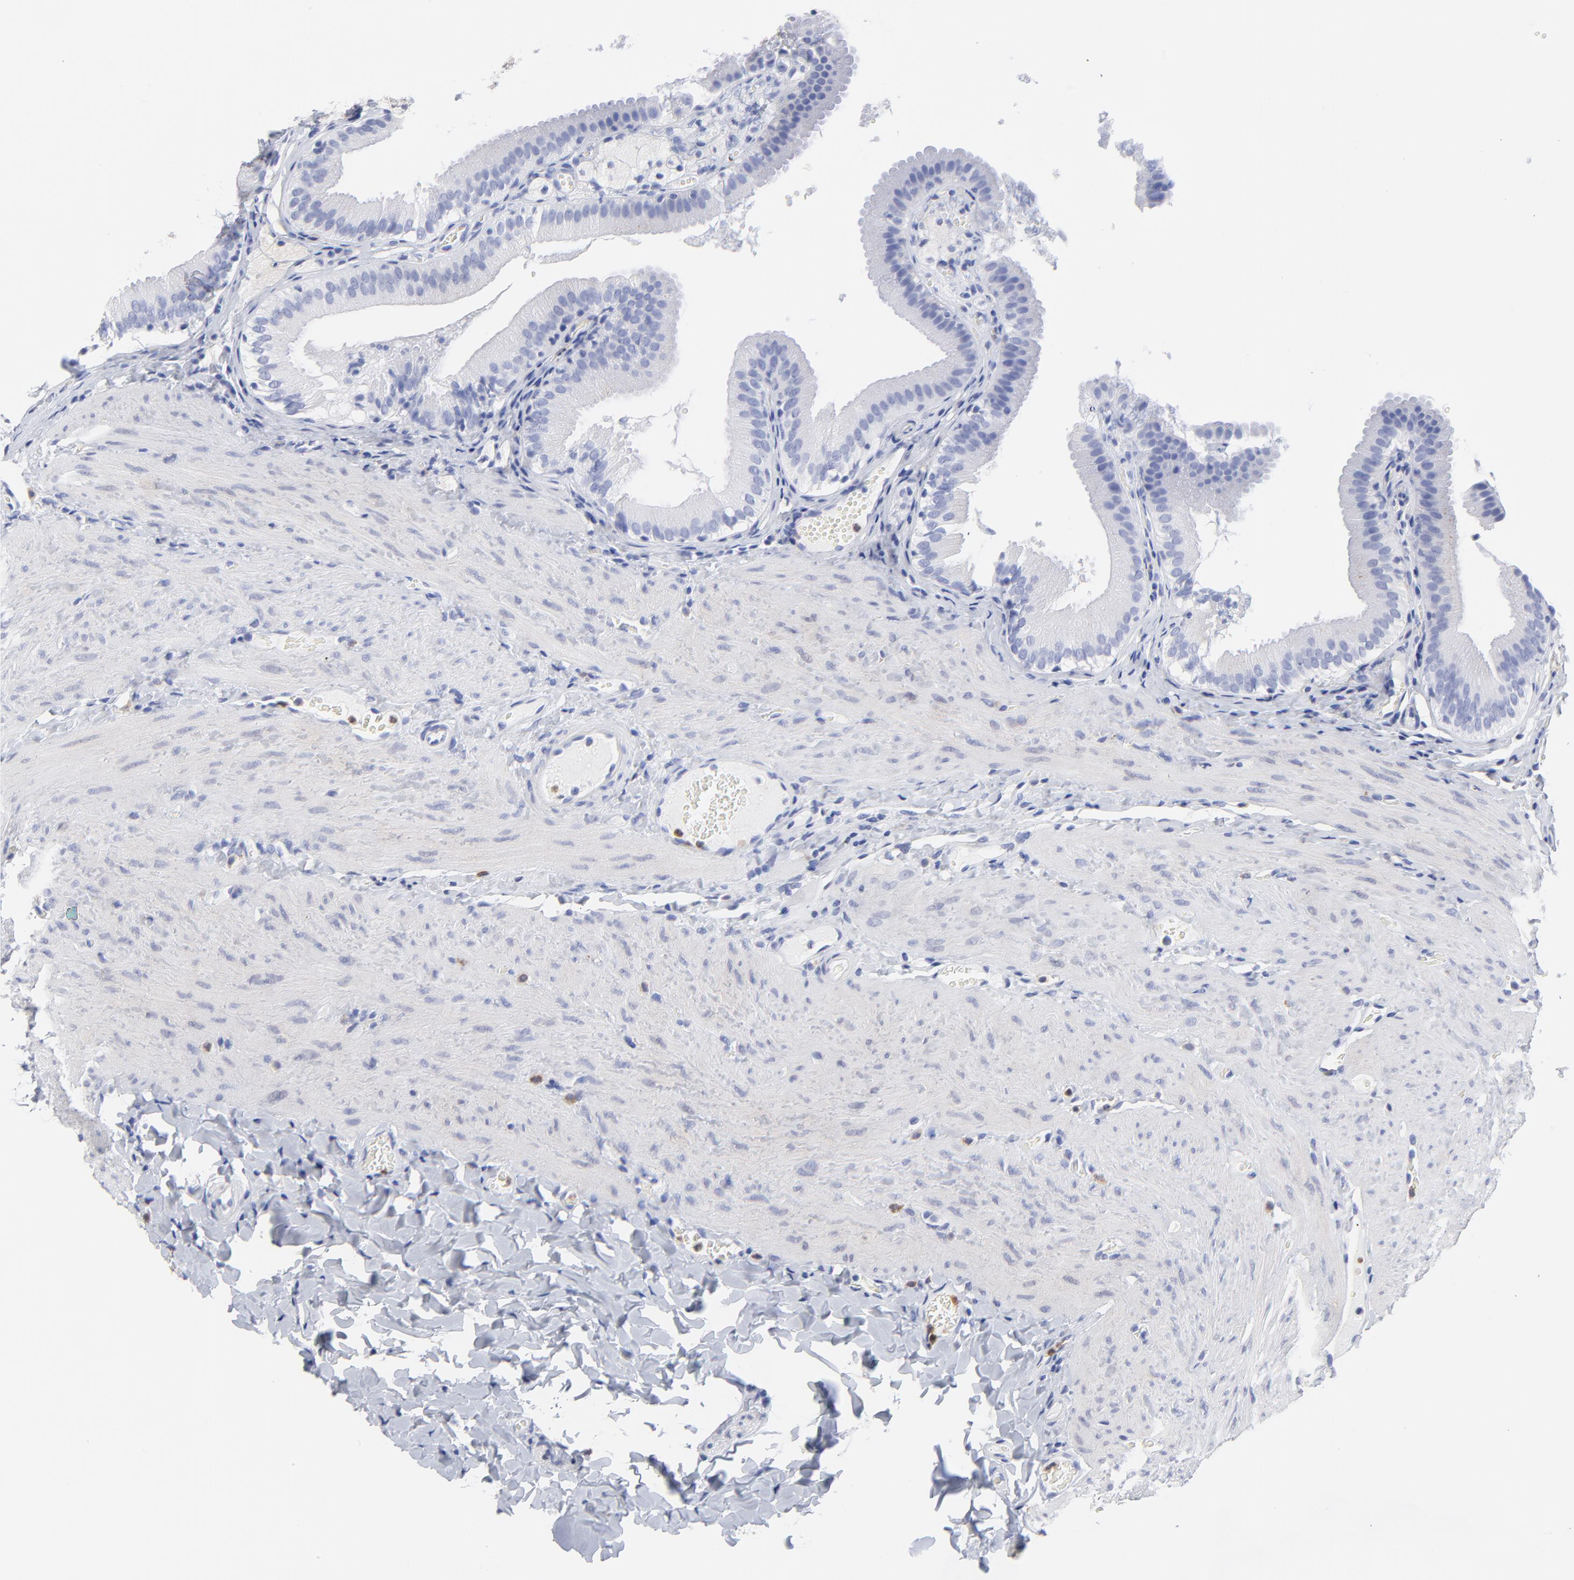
{"staining": {"intensity": "negative", "quantity": "none", "location": "none"}, "tissue": "gallbladder", "cell_type": "Glandular cells", "image_type": "normal", "snomed": [{"axis": "morphology", "description": "Normal tissue, NOS"}, {"axis": "topography", "description": "Gallbladder"}], "caption": "IHC of normal human gallbladder reveals no positivity in glandular cells.", "gene": "SMARCA1", "patient": {"sex": "female", "age": 24}}